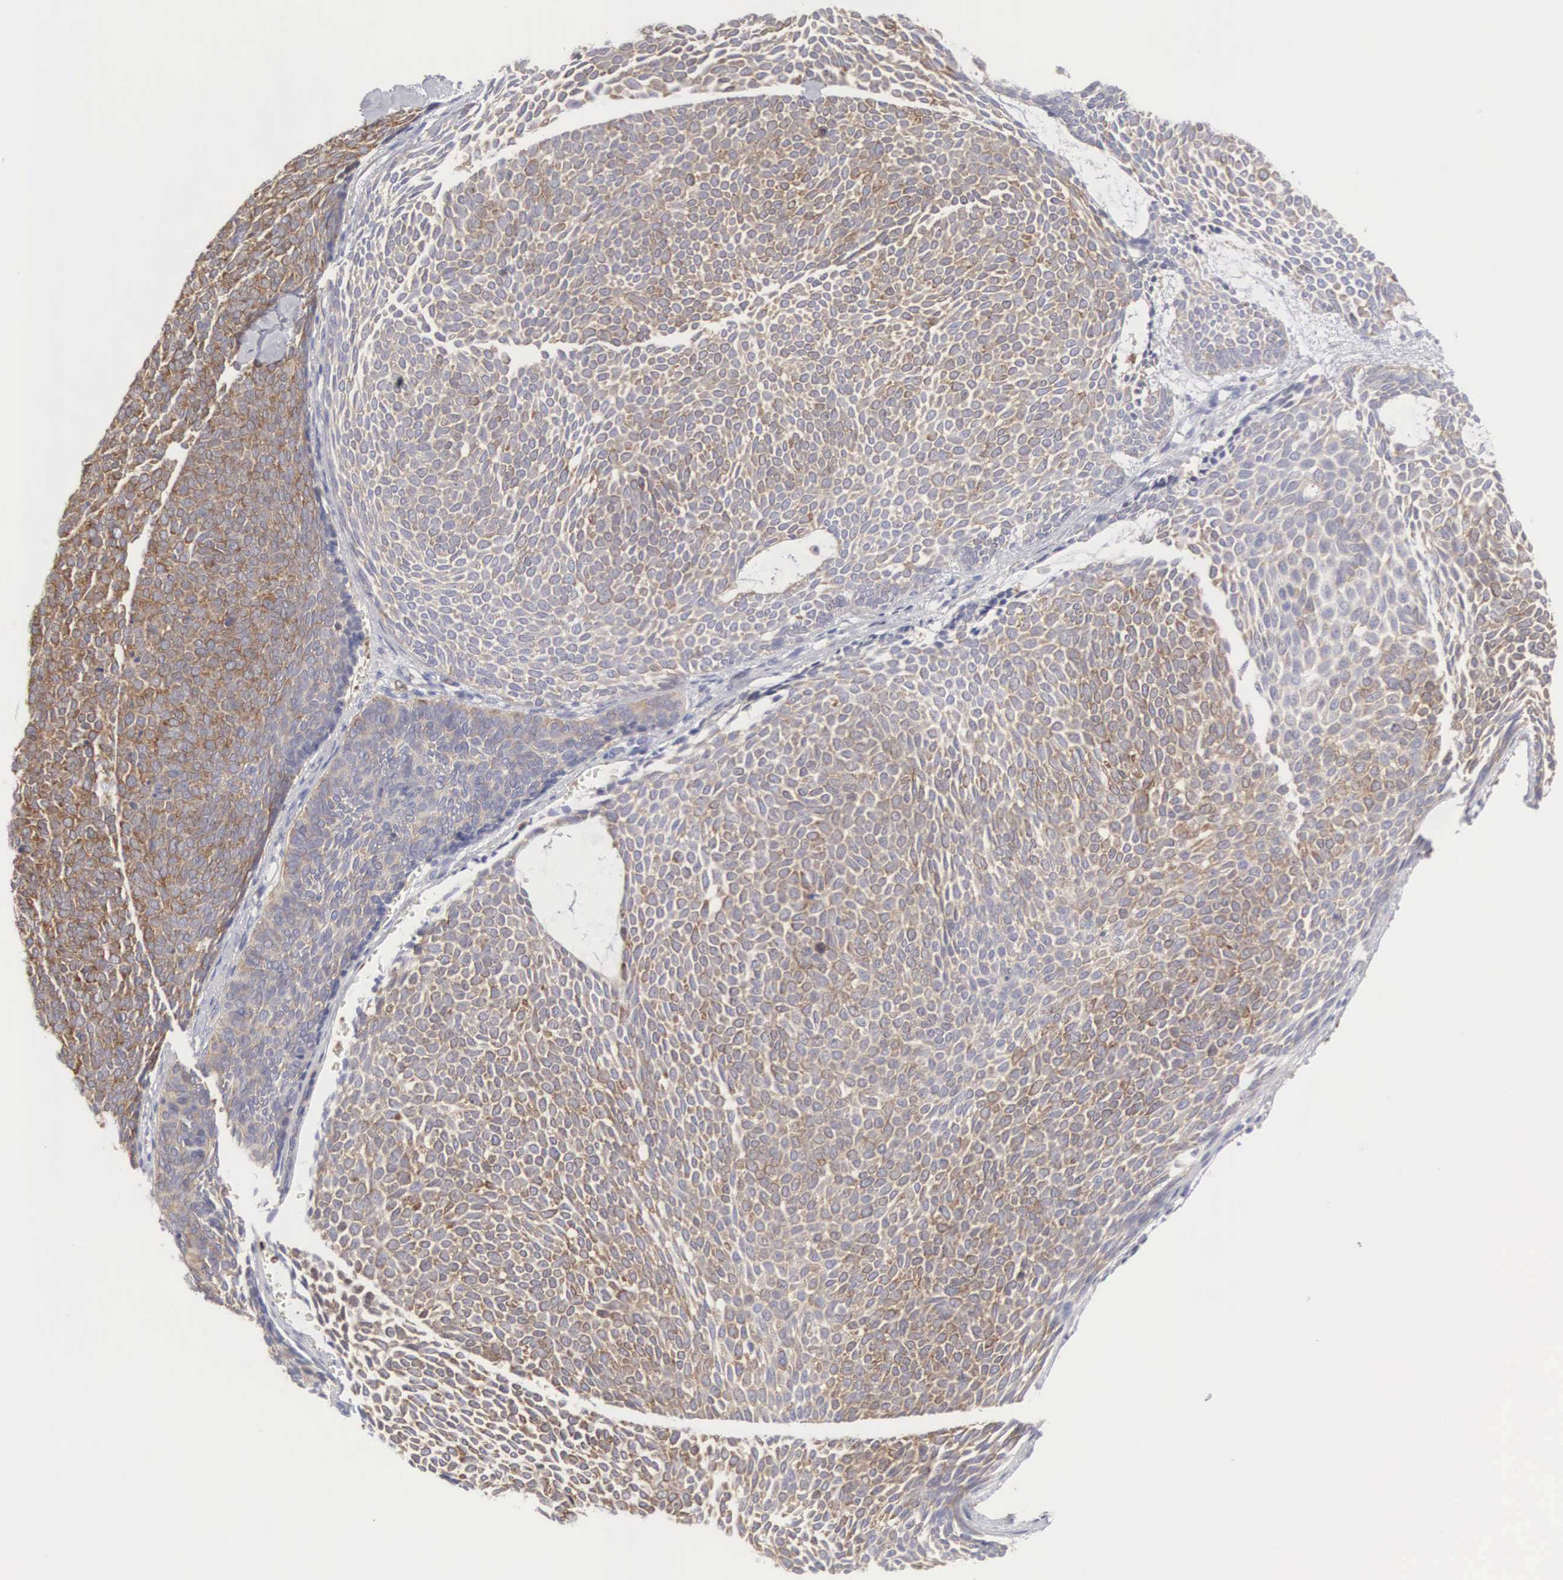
{"staining": {"intensity": "moderate", "quantity": ">75%", "location": "cytoplasmic/membranous"}, "tissue": "skin cancer", "cell_type": "Tumor cells", "image_type": "cancer", "snomed": [{"axis": "morphology", "description": "Basal cell carcinoma"}, {"axis": "topography", "description": "Skin"}], "caption": "Immunohistochemistry (DAB) staining of human skin basal cell carcinoma demonstrates moderate cytoplasmic/membranous protein expression in approximately >75% of tumor cells.", "gene": "SH3BP1", "patient": {"sex": "male", "age": 84}}